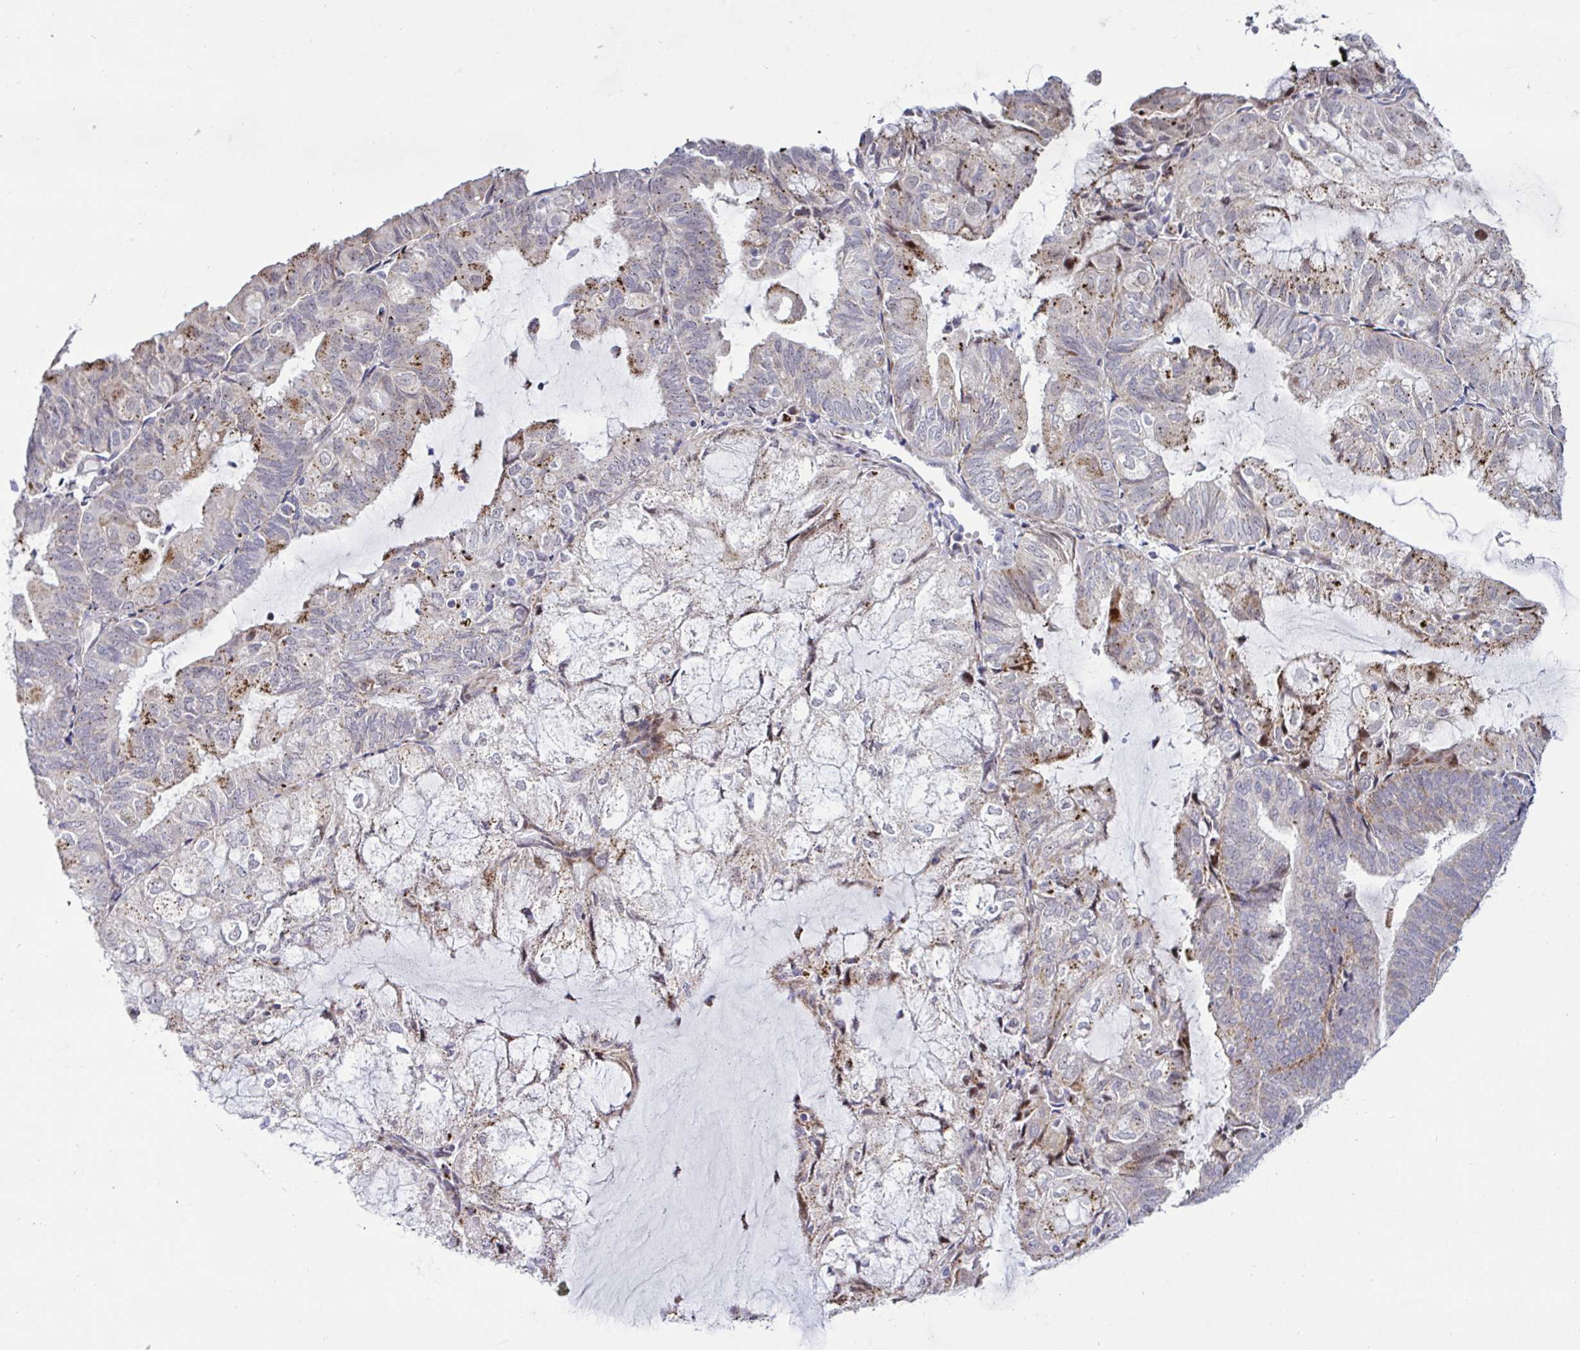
{"staining": {"intensity": "moderate", "quantity": "<25%", "location": "cytoplasmic/membranous"}, "tissue": "endometrial cancer", "cell_type": "Tumor cells", "image_type": "cancer", "snomed": [{"axis": "morphology", "description": "Adenocarcinoma, NOS"}, {"axis": "topography", "description": "Endometrium"}], "caption": "Immunohistochemistry (IHC) (DAB (3,3'-diaminobenzidine)) staining of human endometrial adenocarcinoma demonstrates moderate cytoplasmic/membranous protein positivity in approximately <25% of tumor cells.", "gene": "DZIP1", "patient": {"sex": "female", "age": 81}}